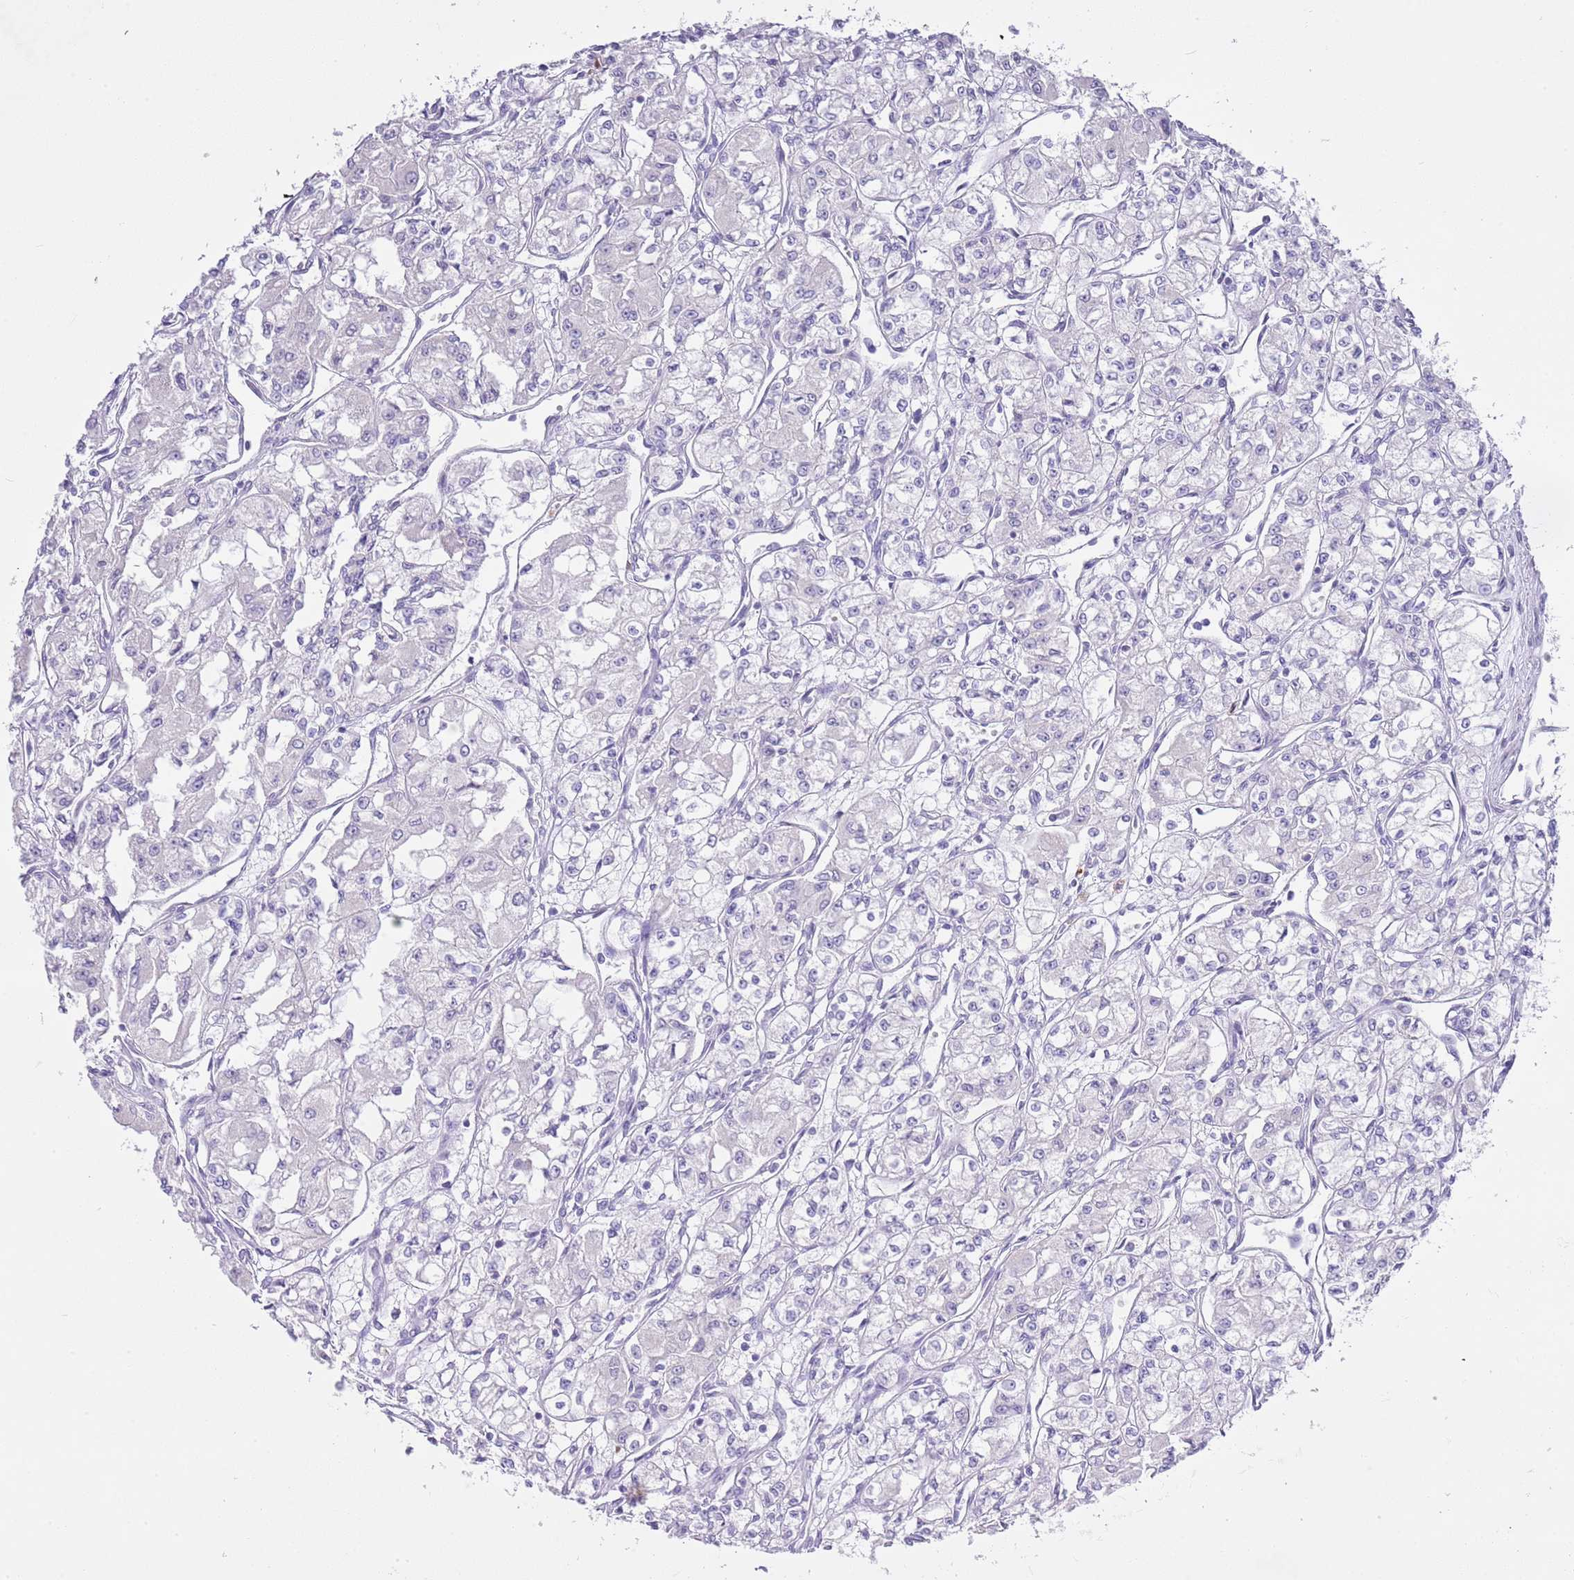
{"staining": {"intensity": "negative", "quantity": "none", "location": "none"}, "tissue": "renal cancer", "cell_type": "Tumor cells", "image_type": "cancer", "snomed": [{"axis": "morphology", "description": "Adenocarcinoma, NOS"}, {"axis": "topography", "description": "Kidney"}], "caption": "Immunohistochemistry (IHC) of renal cancer (adenocarcinoma) shows no staining in tumor cells. (DAB IHC, high magnification).", "gene": "OR2Z1", "patient": {"sex": "male", "age": 59}}